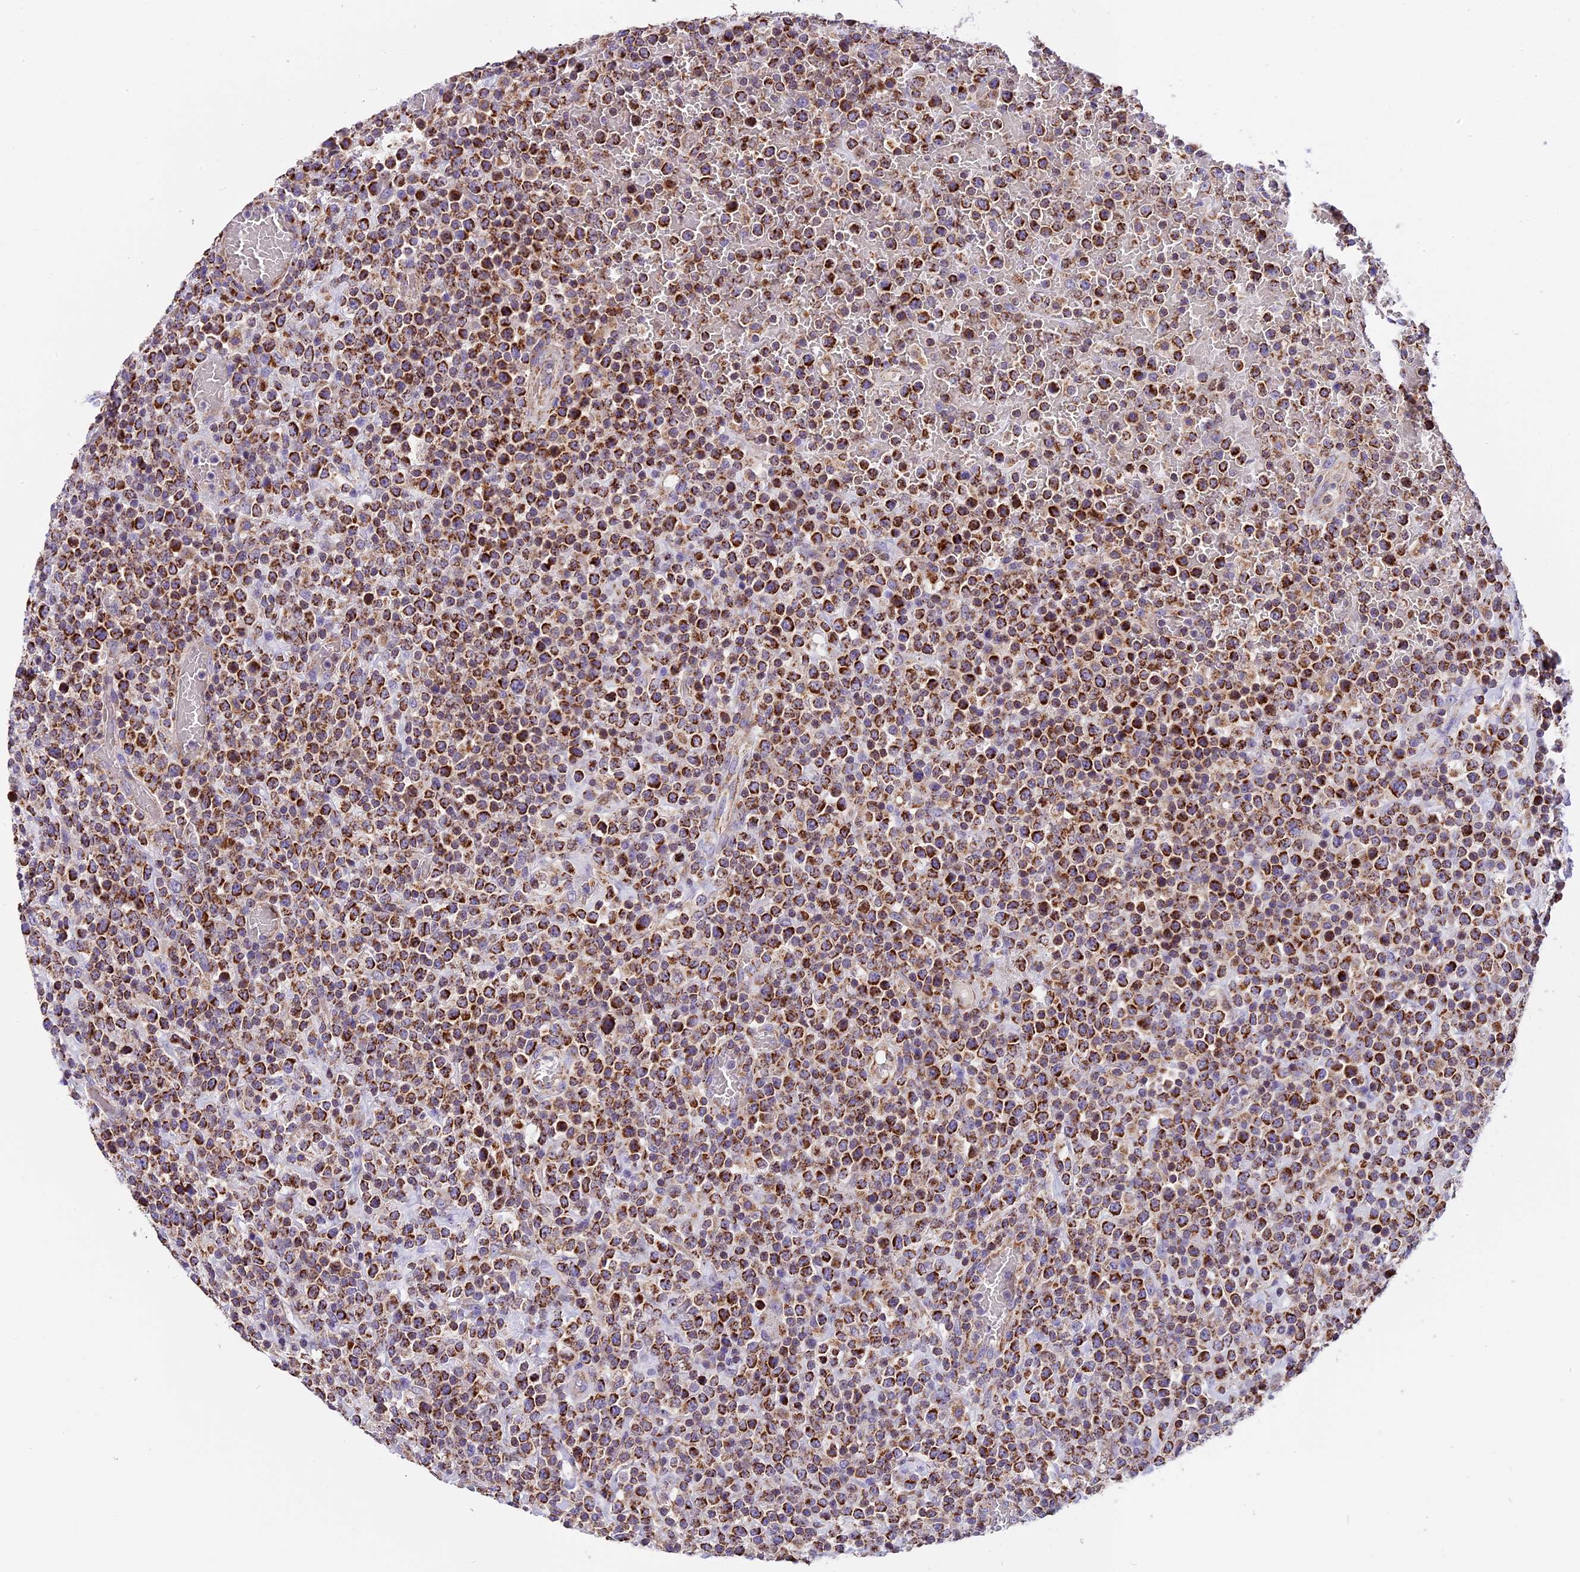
{"staining": {"intensity": "moderate", "quantity": ">75%", "location": "cytoplasmic/membranous"}, "tissue": "lymphoma", "cell_type": "Tumor cells", "image_type": "cancer", "snomed": [{"axis": "morphology", "description": "Malignant lymphoma, non-Hodgkin's type, High grade"}, {"axis": "topography", "description": "Colon"}], "caption": "This is a micrograph of immunohistochemistry (IHC) staining of lymphoma, which shows moderate expression in the cytoplasmic/membranous of tumor cells.", "gene": "MGME1", "patient": {"sex": "female", "age": 53}}